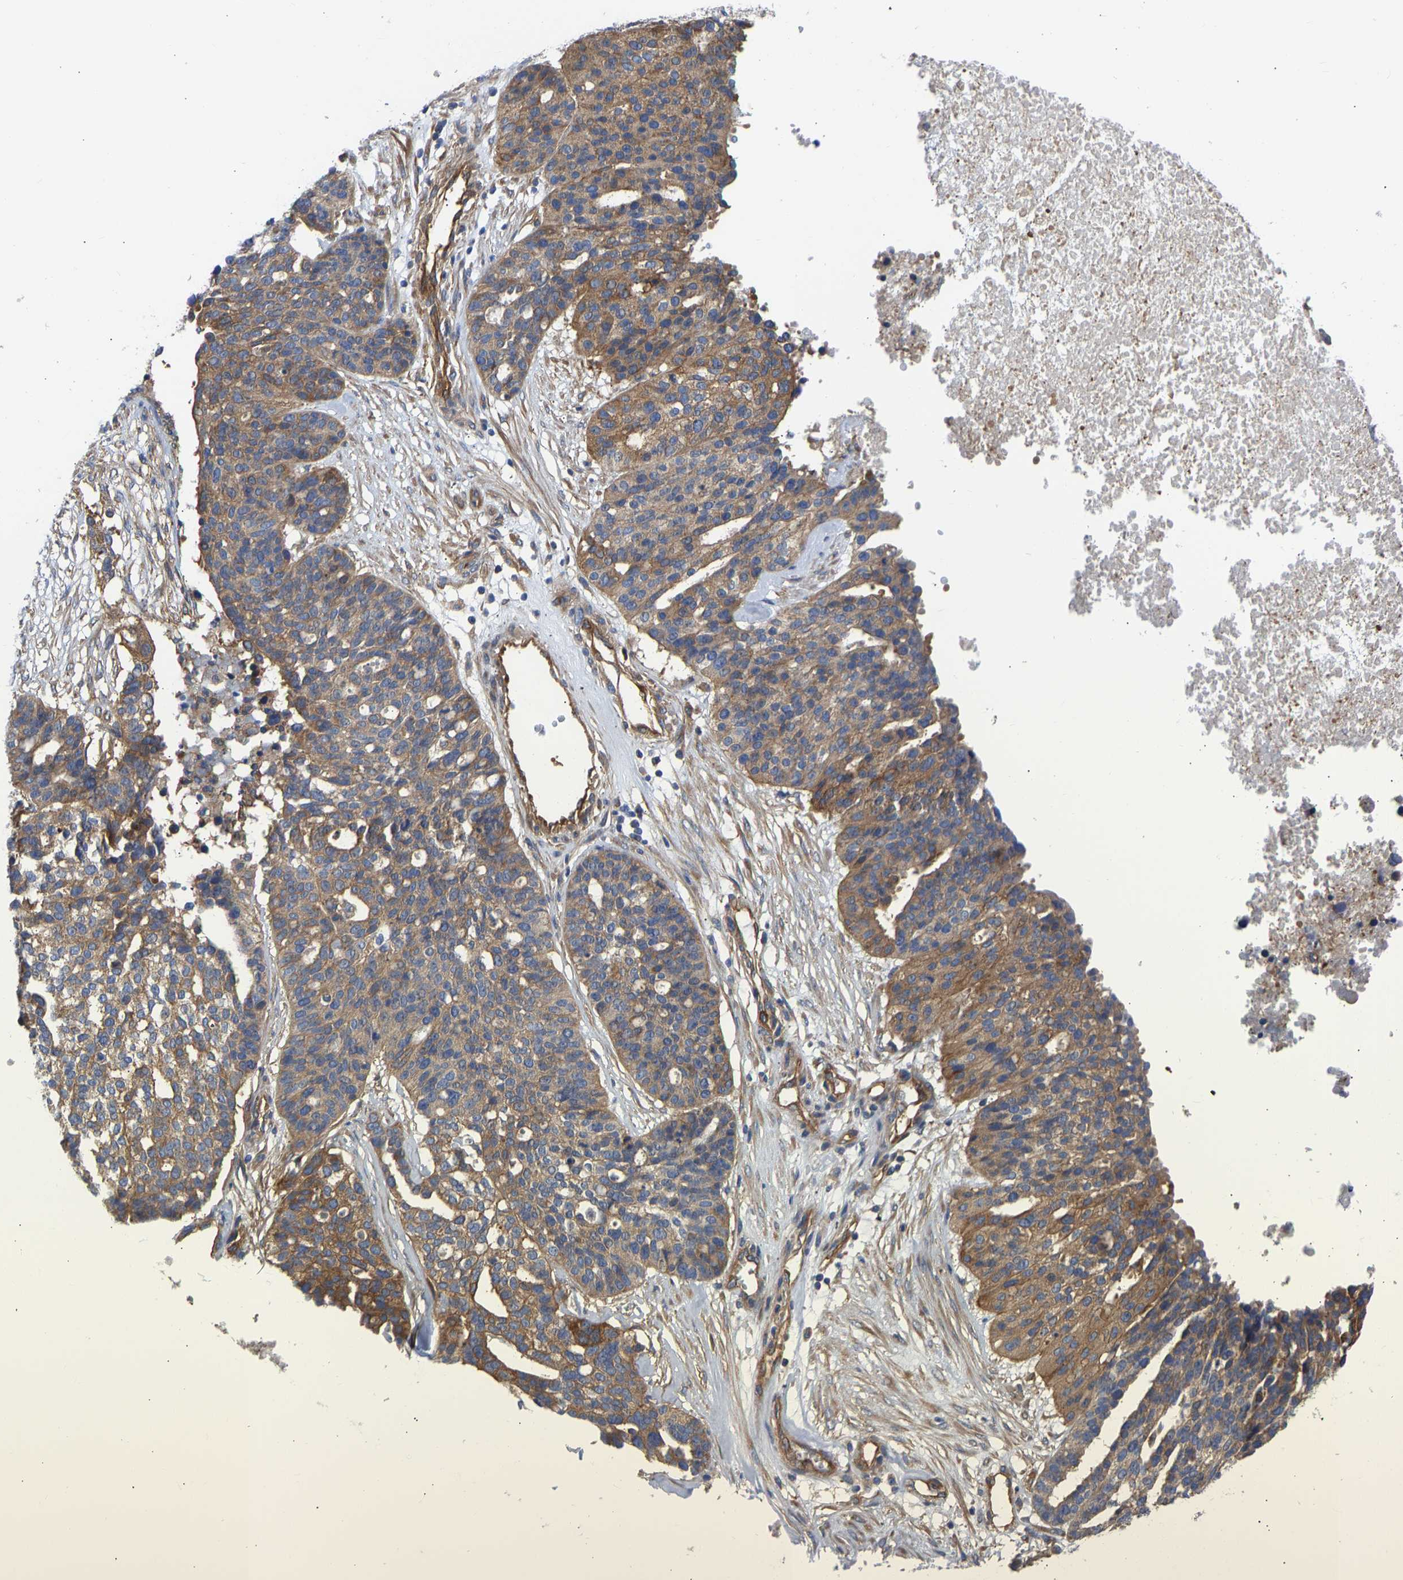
{"staining": {"intensity": "moderate", "quantity": ">75%", "location": "cytoplasmic/membranous"}, "tissue": "ovarian cancer", "cell_type": "Tumor cells", "image_type": "cancer", "snomed": [{"axis": "morphology", "description": "Cystadenocarcinoma, serous, NOS"}, {"axis": "topography", "description": "Ovary"}], "caption": "Immunohistochemistry staining of ovarian cancer, which demonstrates medium levels of moderate cytoplasmic/membranous positivity in about >75% of tumor cells indicating moderate cytoplasmic/membranous protein positivity. The staining was performed using DAB (3,3'-diaminobenzidine) (brown) for protein detection and nuclei were counterstained in hematoxylin (blue).", "gene": "MYO1C", "patient": {"sex": "female", "age": 59}}